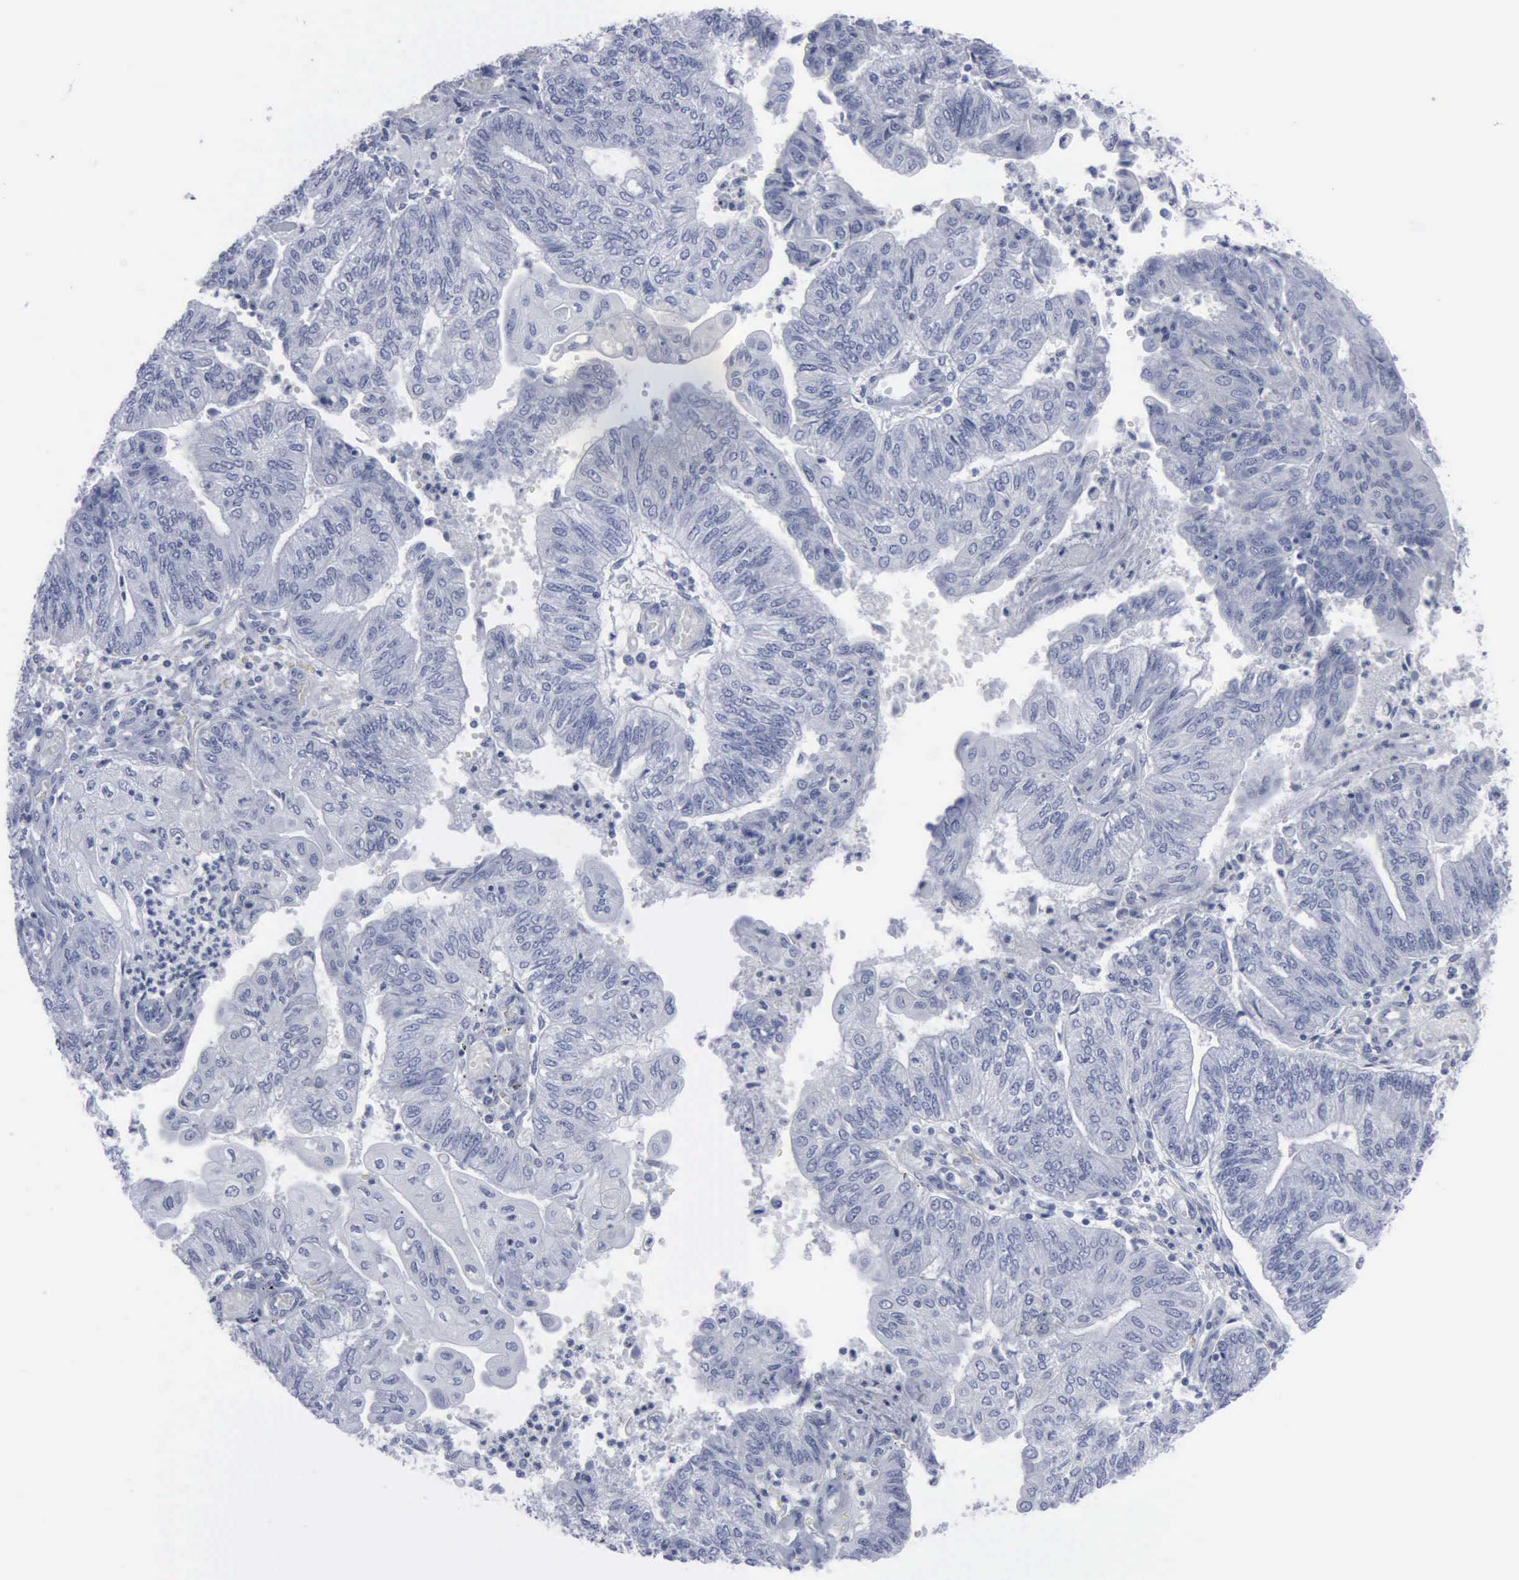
{"staining": {"intensity": "negative", "quantity": "none", "location": "none"}, "tissue": "endometrial cancer", "cell_type": "Tumor cells", "image_type": "cancer", "snomed": [{"axis": "morphology", "description": "Adenocarcinoma, NOS"}, {"axis": "topography", "description": "Endometrium"}], "caption": "Immunohistochemistry micrograph of endometrial cancer stained for a protein (brown), which displays no staining in tumor cells.", "gene": "VCAM1", "patient": {"sex": "female", "age": 59}}